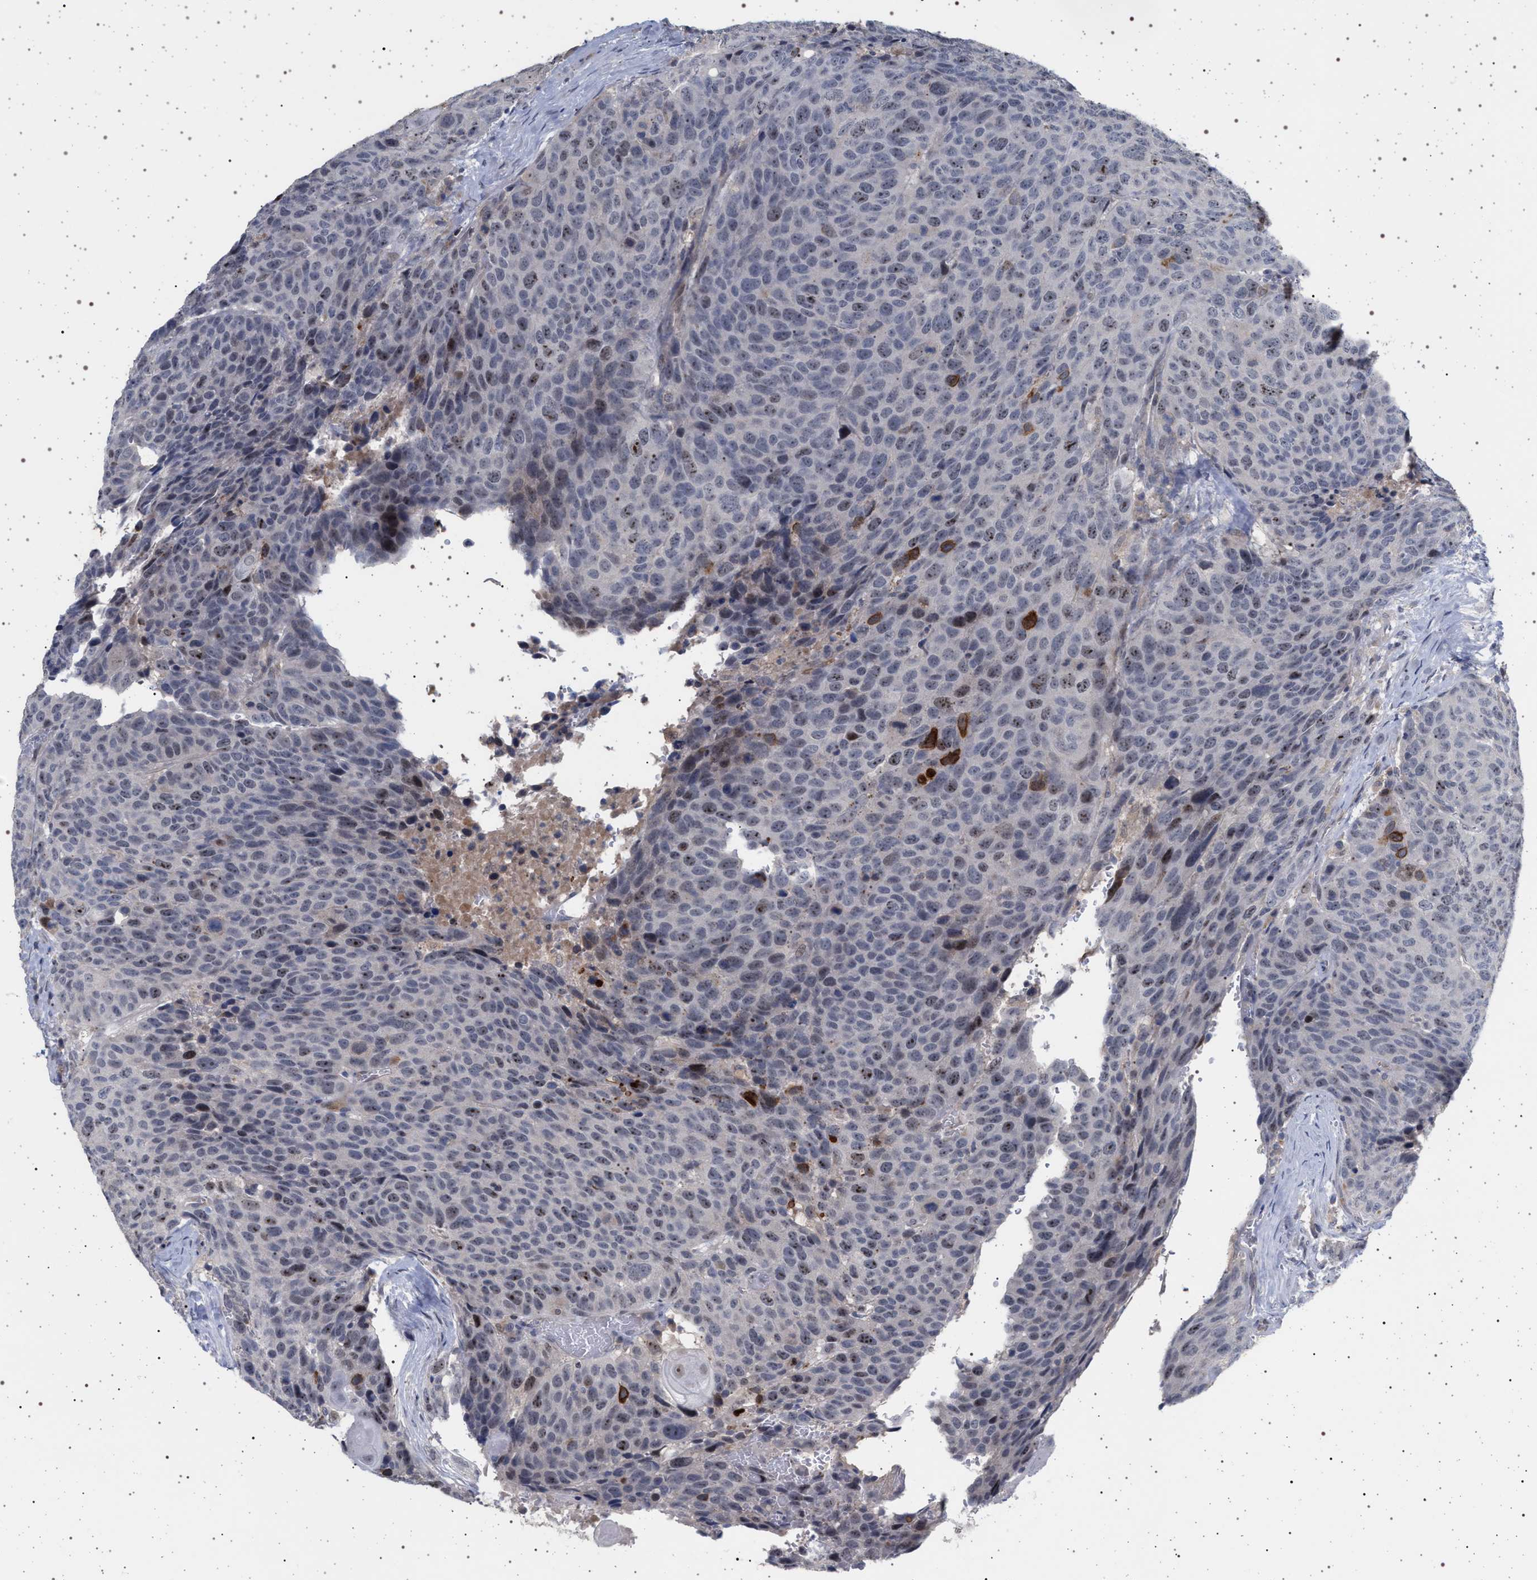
{"staining": {"intensity": "moderate", "quantity": "<25%", "location": "cytoplasmic/membranous,nuclear"}, "tissue": "head and neck cancer", "cell_type": "Tumor cells", "image_type": "cancer", "snomed": [{"axis": "morphology", "description": "Squamous cell carcinoma, NOS"}, {"axis": "topography", "description": "Head-Neck"}], "caption": "An image of human head and neck squamous cell carcinoma stained for a protein shows moderate cytoplasmic/membranous and nuclear brown staining in tumor cells. The staining is performed using DAB (3,3'-diaminobenzidine) brown chromogen to label protein expression. The nuclei are counter-stained blue using hematoxylin.", "gene": "RBM48", "patient": {"sex": "male", "age": 66}}